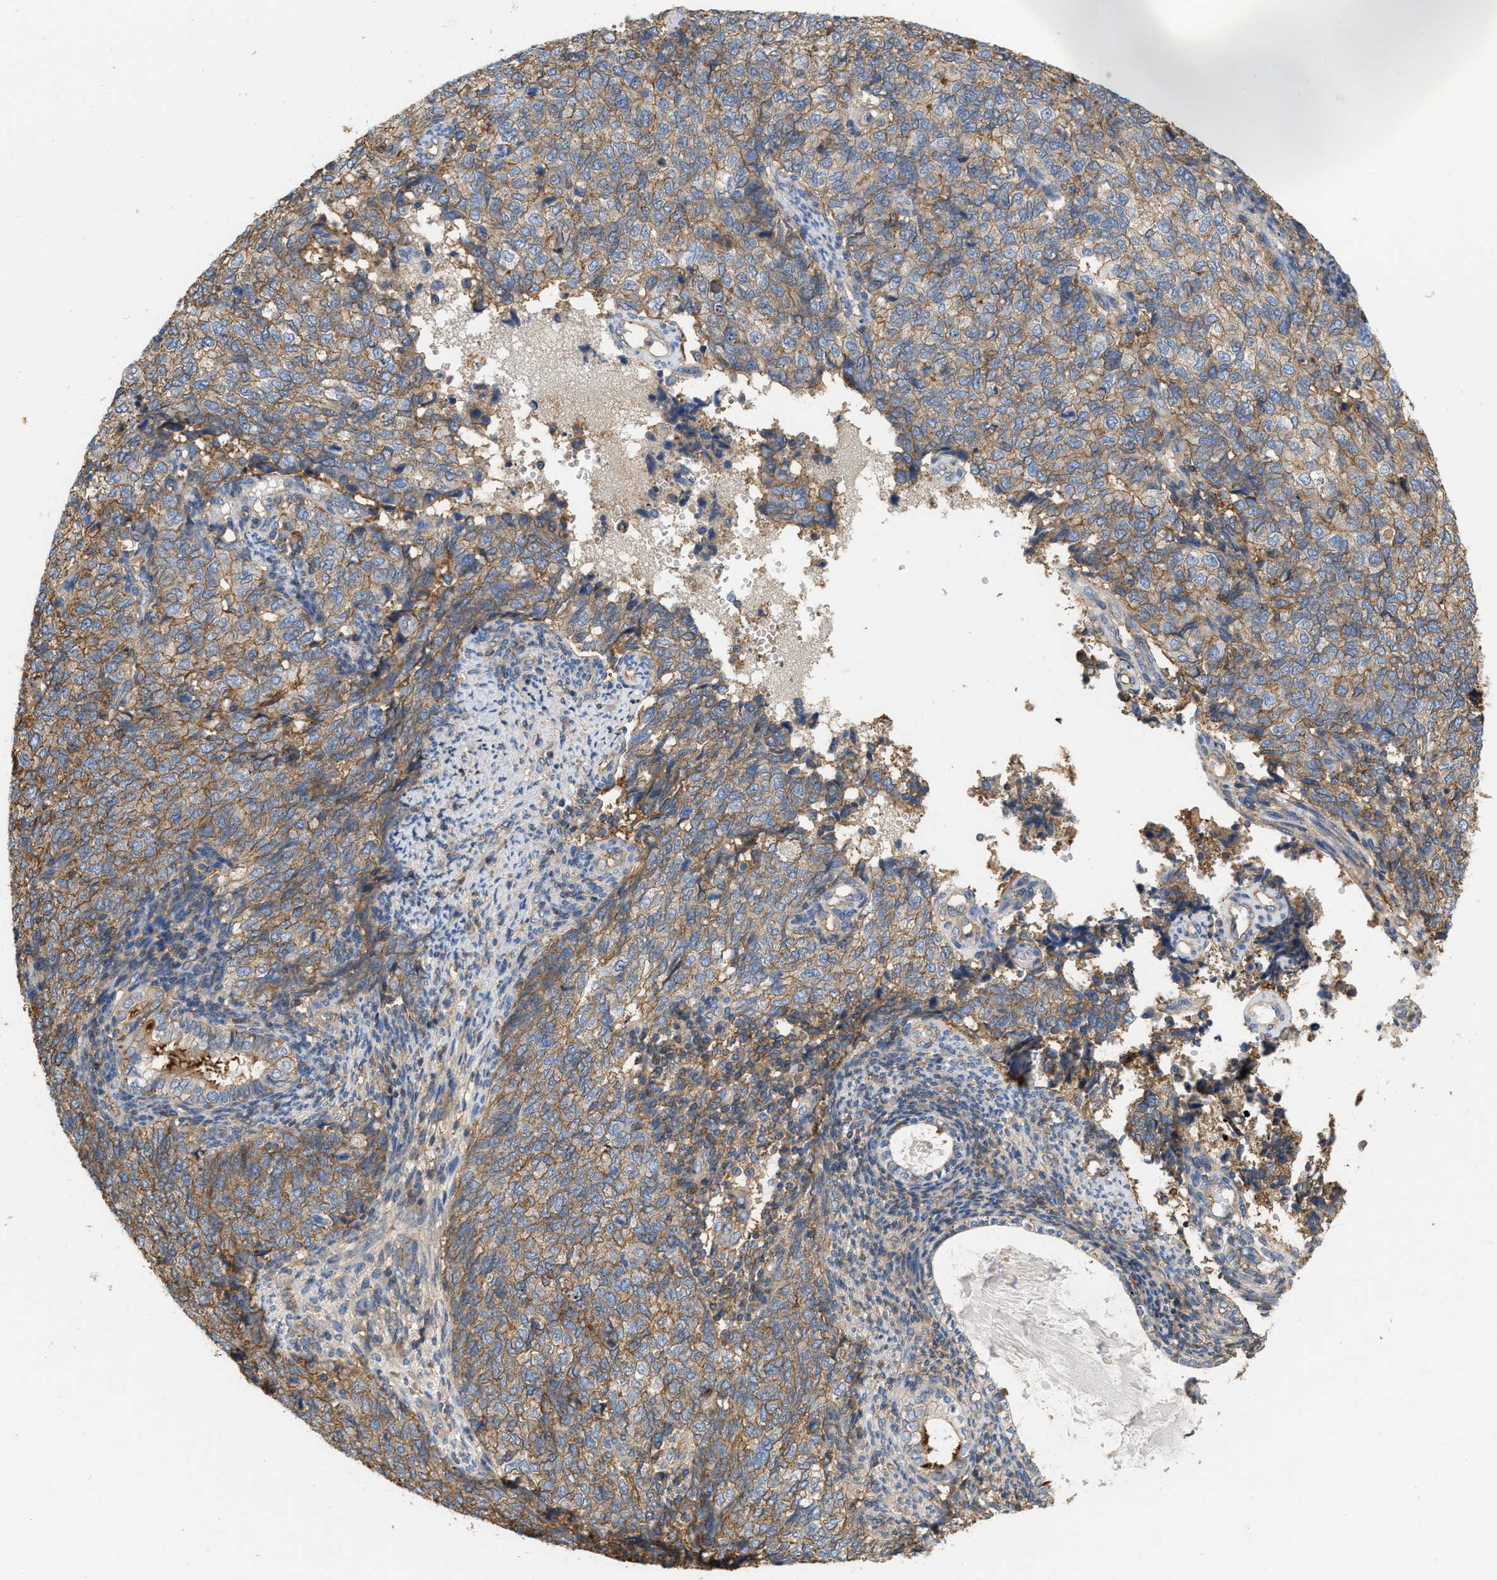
{"staining": {"intensity": "moderate", "quantity": ">75%", "location": "cytoplasmic/membranous"}, "tissue": "cervical cancer", "cell_type": "Tumor cells", "image_type": "cancer", "snomed": [{"axis": "morphology", "description": "Squamous cell carcinoma, NOS"}, {"axis": "topography", "description": "Cervix"}], "caption": "Tumor cells display medium levels of moderate cytoplasmic/membranous staining in approximately >75% of cells in cervical squamous cell carcinoma.", "gene": "GNB4", "patient": {"sex": "female", "age": 63}}